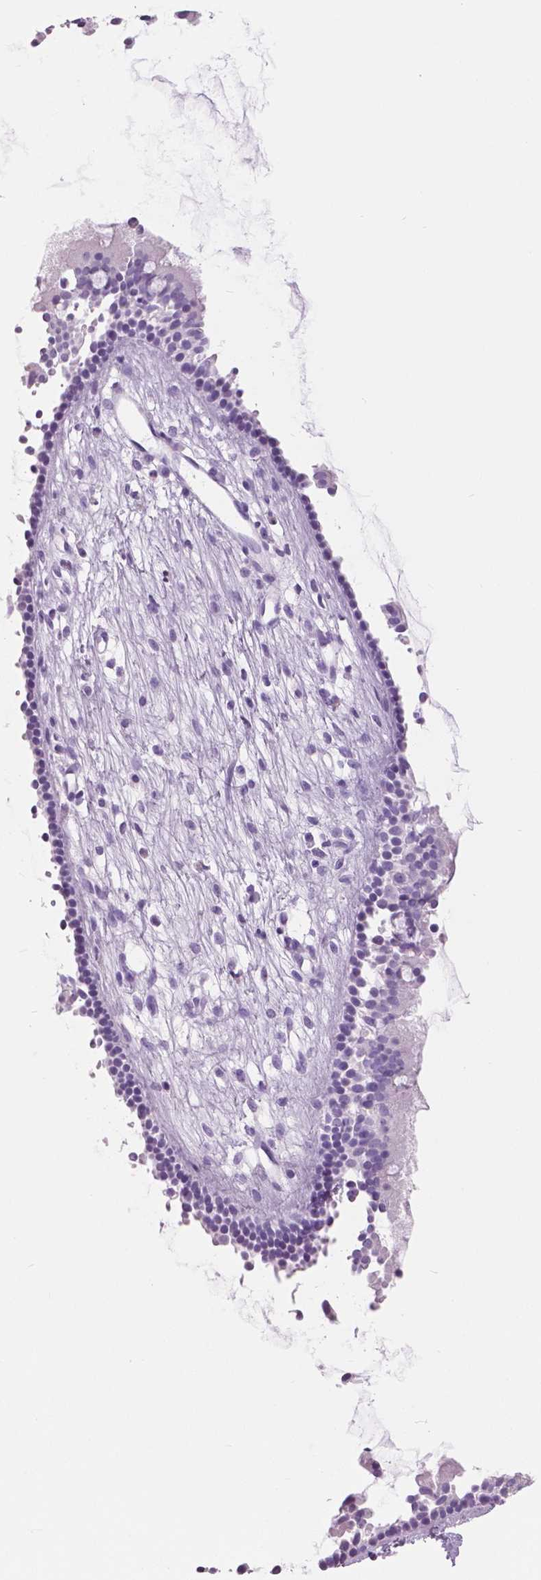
{"staining": {"intensity": "negative", "quantity": "none", "location": "none"}, "tissue": "nasopharynx", "cell_type": "Respiratory epithelial cells", "image_type": "normal", "snomed": [{"axis": "morphology", "description": "Normal tissue, NOS"}, {"axis": "topography", "description": "Nasopharynx"}], "caption": "A high-resolution micrograph shows immunohistochemistry staining of normal nasopharynx, which displays no significant staining in respiratory epithelial cells. (DAB immunohistochemistry (IHC) with hematoxylin counter stain).", "gene": "SFTPD", "patient": {"sex": "male", "age": 77}}